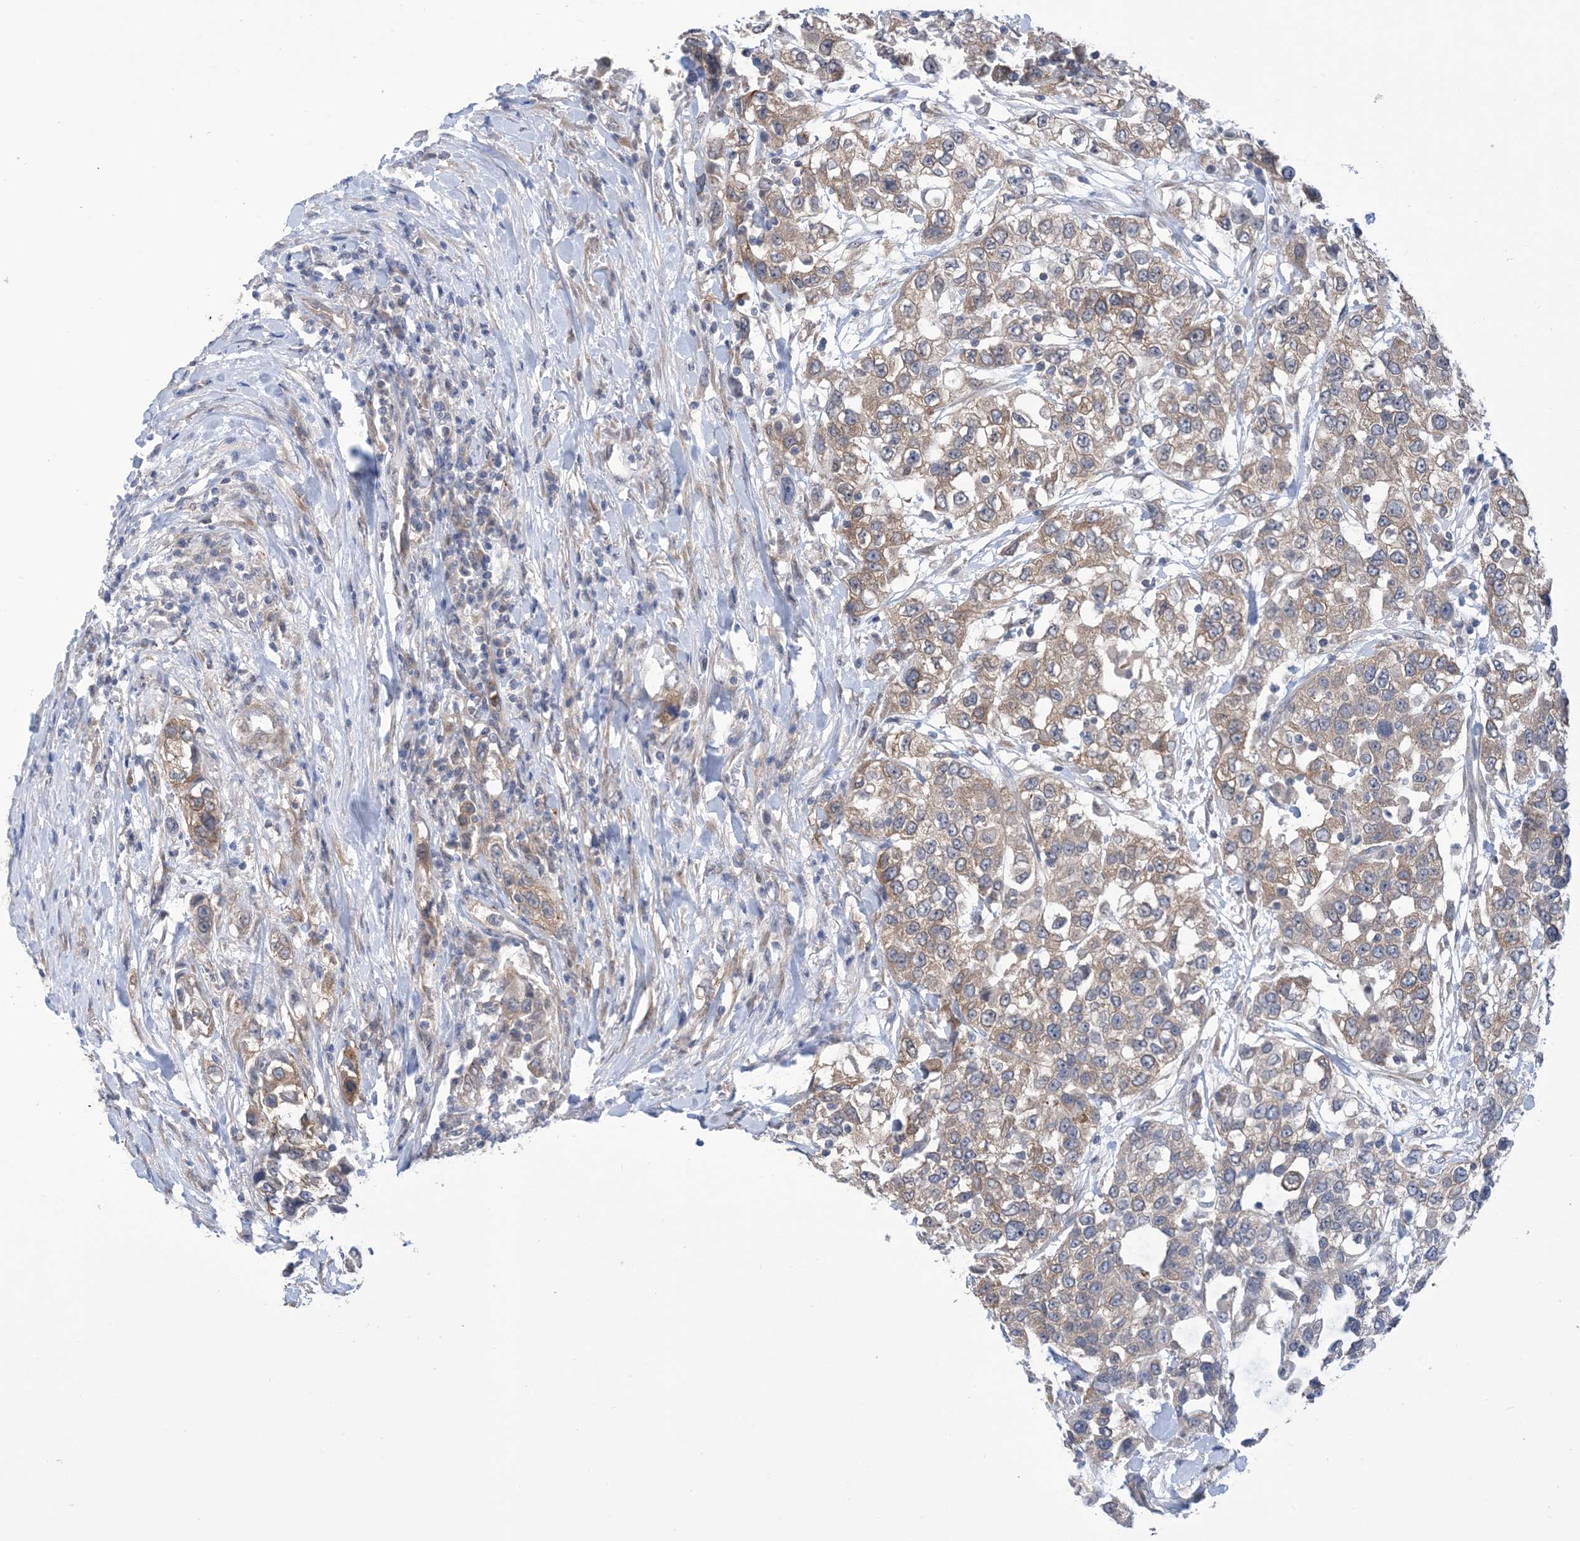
{"staining": {"intensity": "moderate", "quantity": ">75%", "location": "cytoplasmic/membranous"}, "tissue": "urothelial cancer", "cell_type": "Tumor cells", "image_type": "cancer", "snomed": [{"axis": "morphology", "description": "Urothelial carcinoma, High grade"}, {"axis": "topography", "description": "Urinary bladder"}], "caption": "This is an image of immunohistochemistry (IHC) staining of urothelial cancer, which shows moderate staining in the cytoplasmic/membranous of tumor cells.", "gene": "EHBP1", "patient": {"sex": "female", "age": 80}}